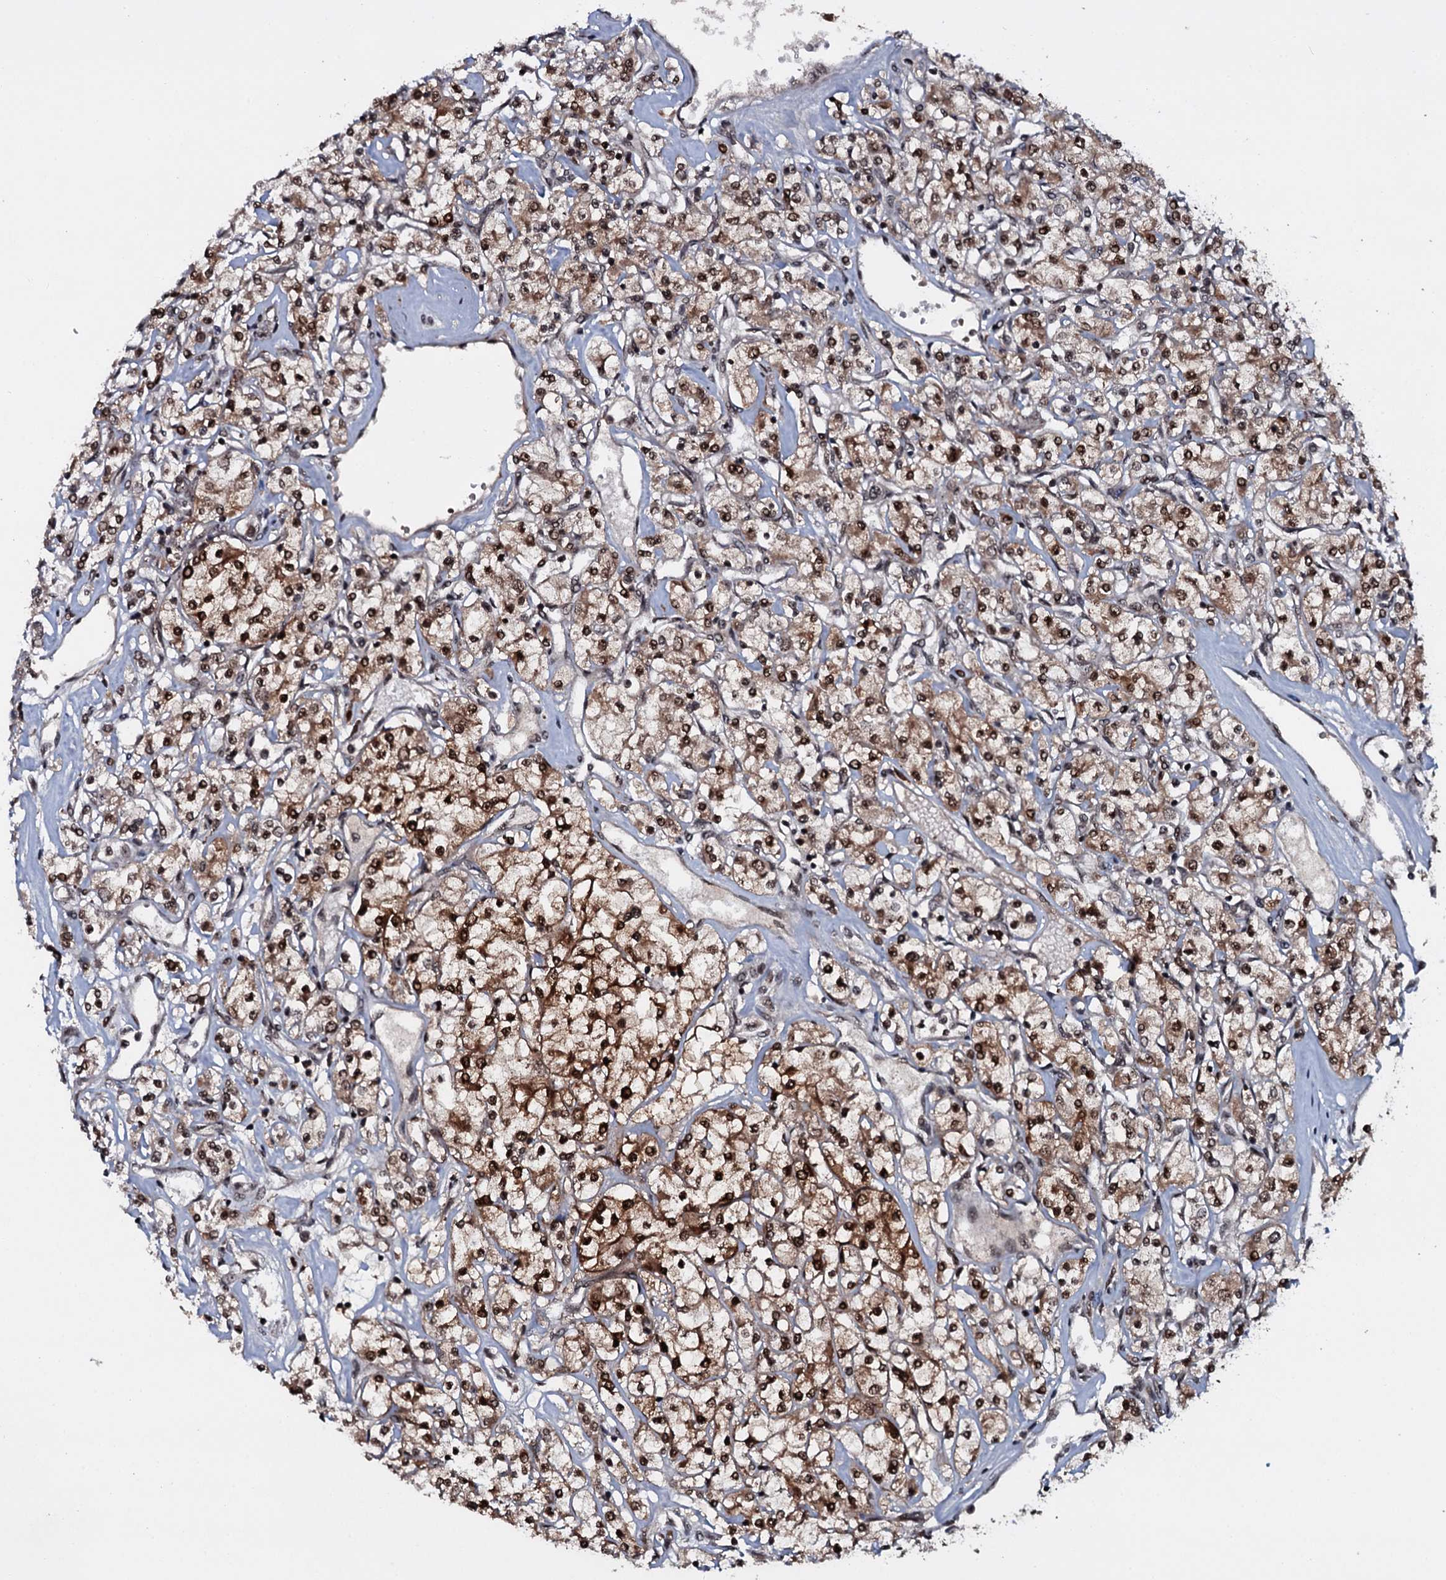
{"staining": {"intensity": "moderate", "quantity": ">75%", "location": "cytoplasmic/membranous,nuclear"}, "tissue": "renal cancer", "cell_type": "Tumor cells", "image_type": "cancer", "snomed": [{"axis": "morphology", "description": "Adenocarcinoma, NOS"}, {"axis": "topography", "description": "Kidney"}], "caption": "This micrograph demonstrates immunohistochemistry staining of human adenocarcinoma (renal), with medium moderate cytoplasmic/membranous and nuclear expression in approximately >75% of tumor cells.", "gene": "HDDC3", "patient": {"sex": "female", "age": 59}}